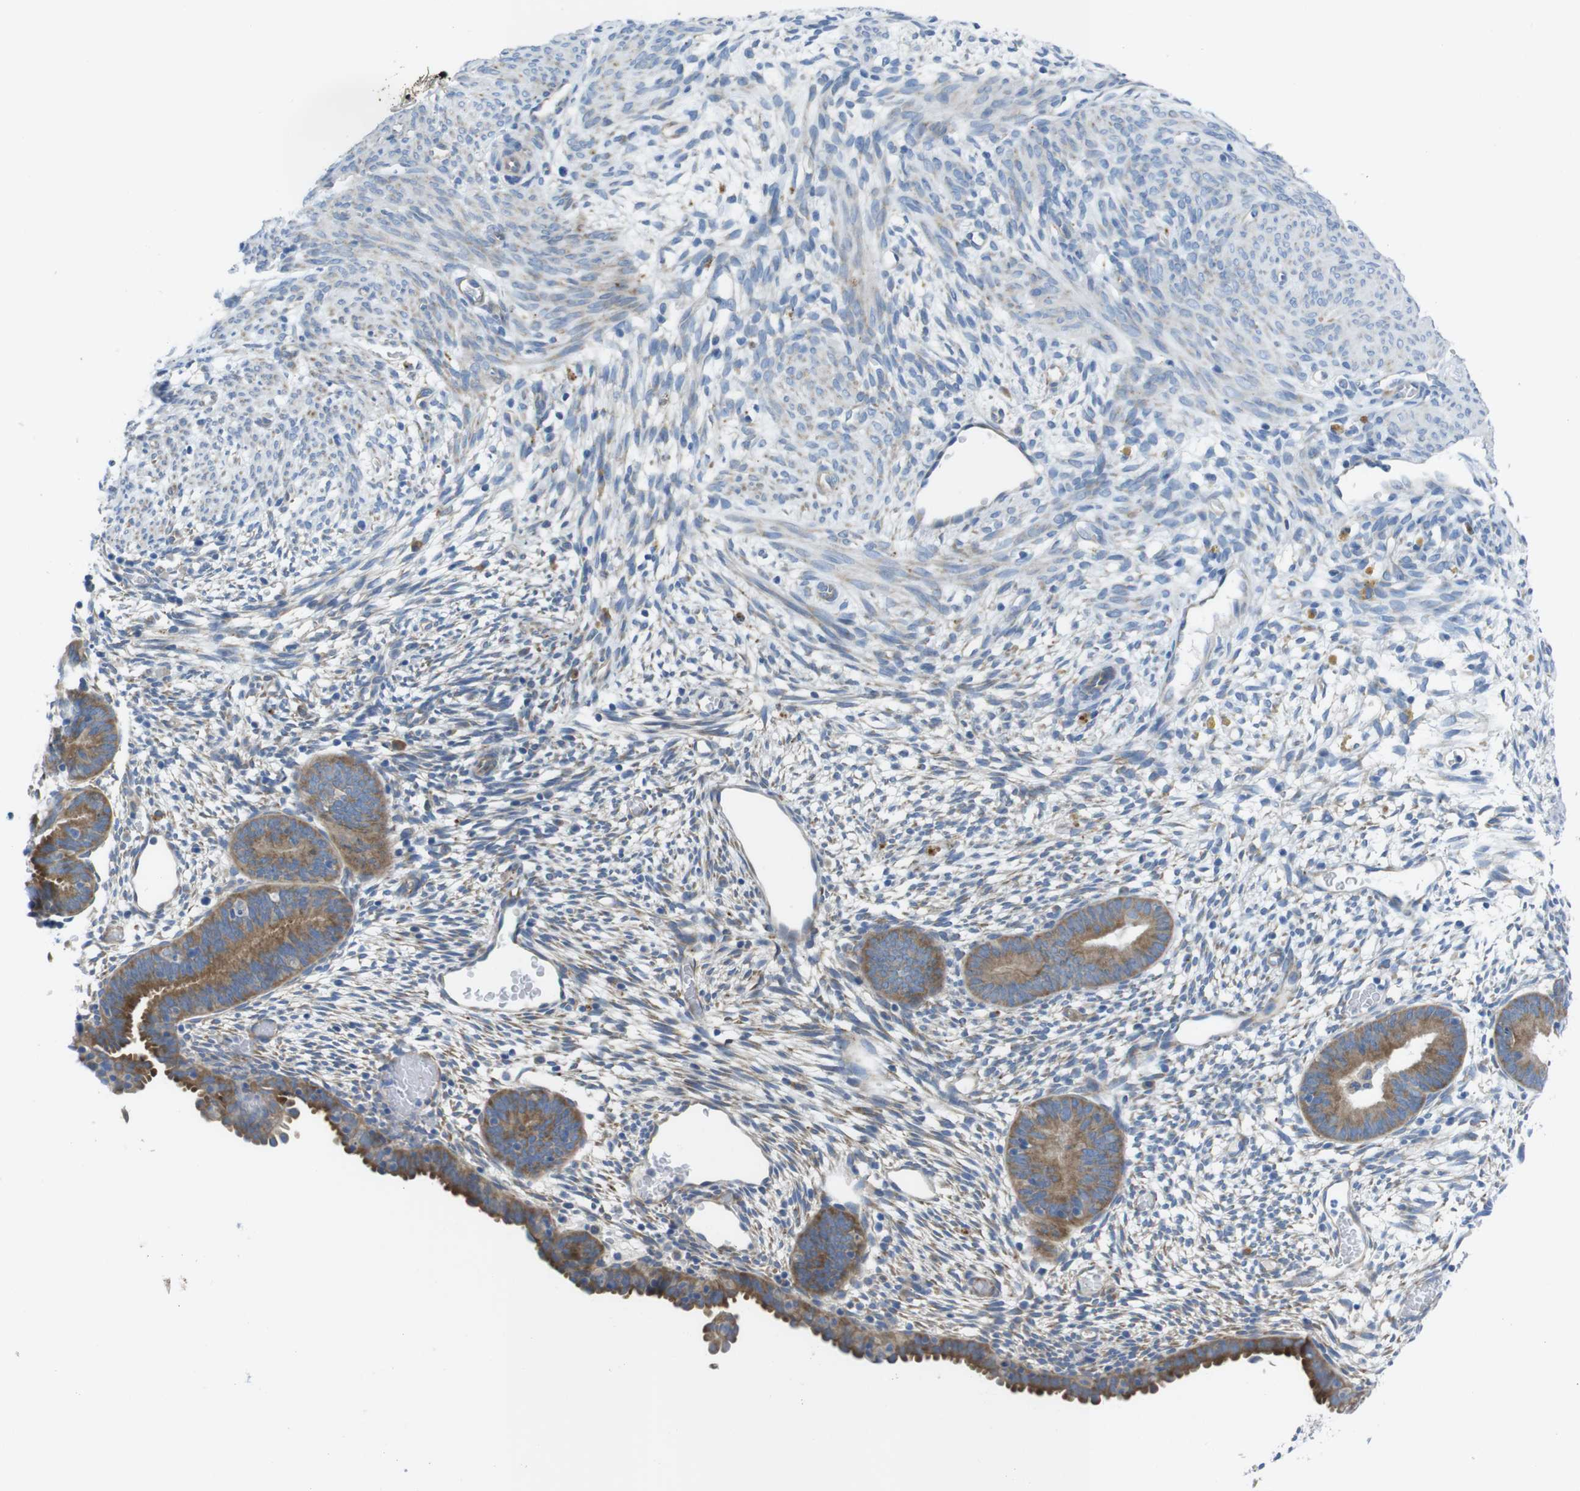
{"staining": {"intensity": "weak", "quantity": ">75%", "location": "cytoplasmic/membranous"}, "tissue": "endometrium", "cell_type": "Cells in endometrial stroma", "image_type": "normal", "snomed": [{"axis": "morphology", "description": "Normal tissue, NOS"}, {"axis": "morphology", "description": "Atrophy, NOS"}, {"axis": "topography", "description": "Uterus"}, {"axis": "topography", "description": "Endometrium"}], "caption": "Endometrium was stained to show a protein in brown. There is low levels of weak cytoplasmic/membranous expression in about >75% of cells in endometrial stroma.", "gene": "TMEM234", "patient": {"sex": "female", "age": 68}}